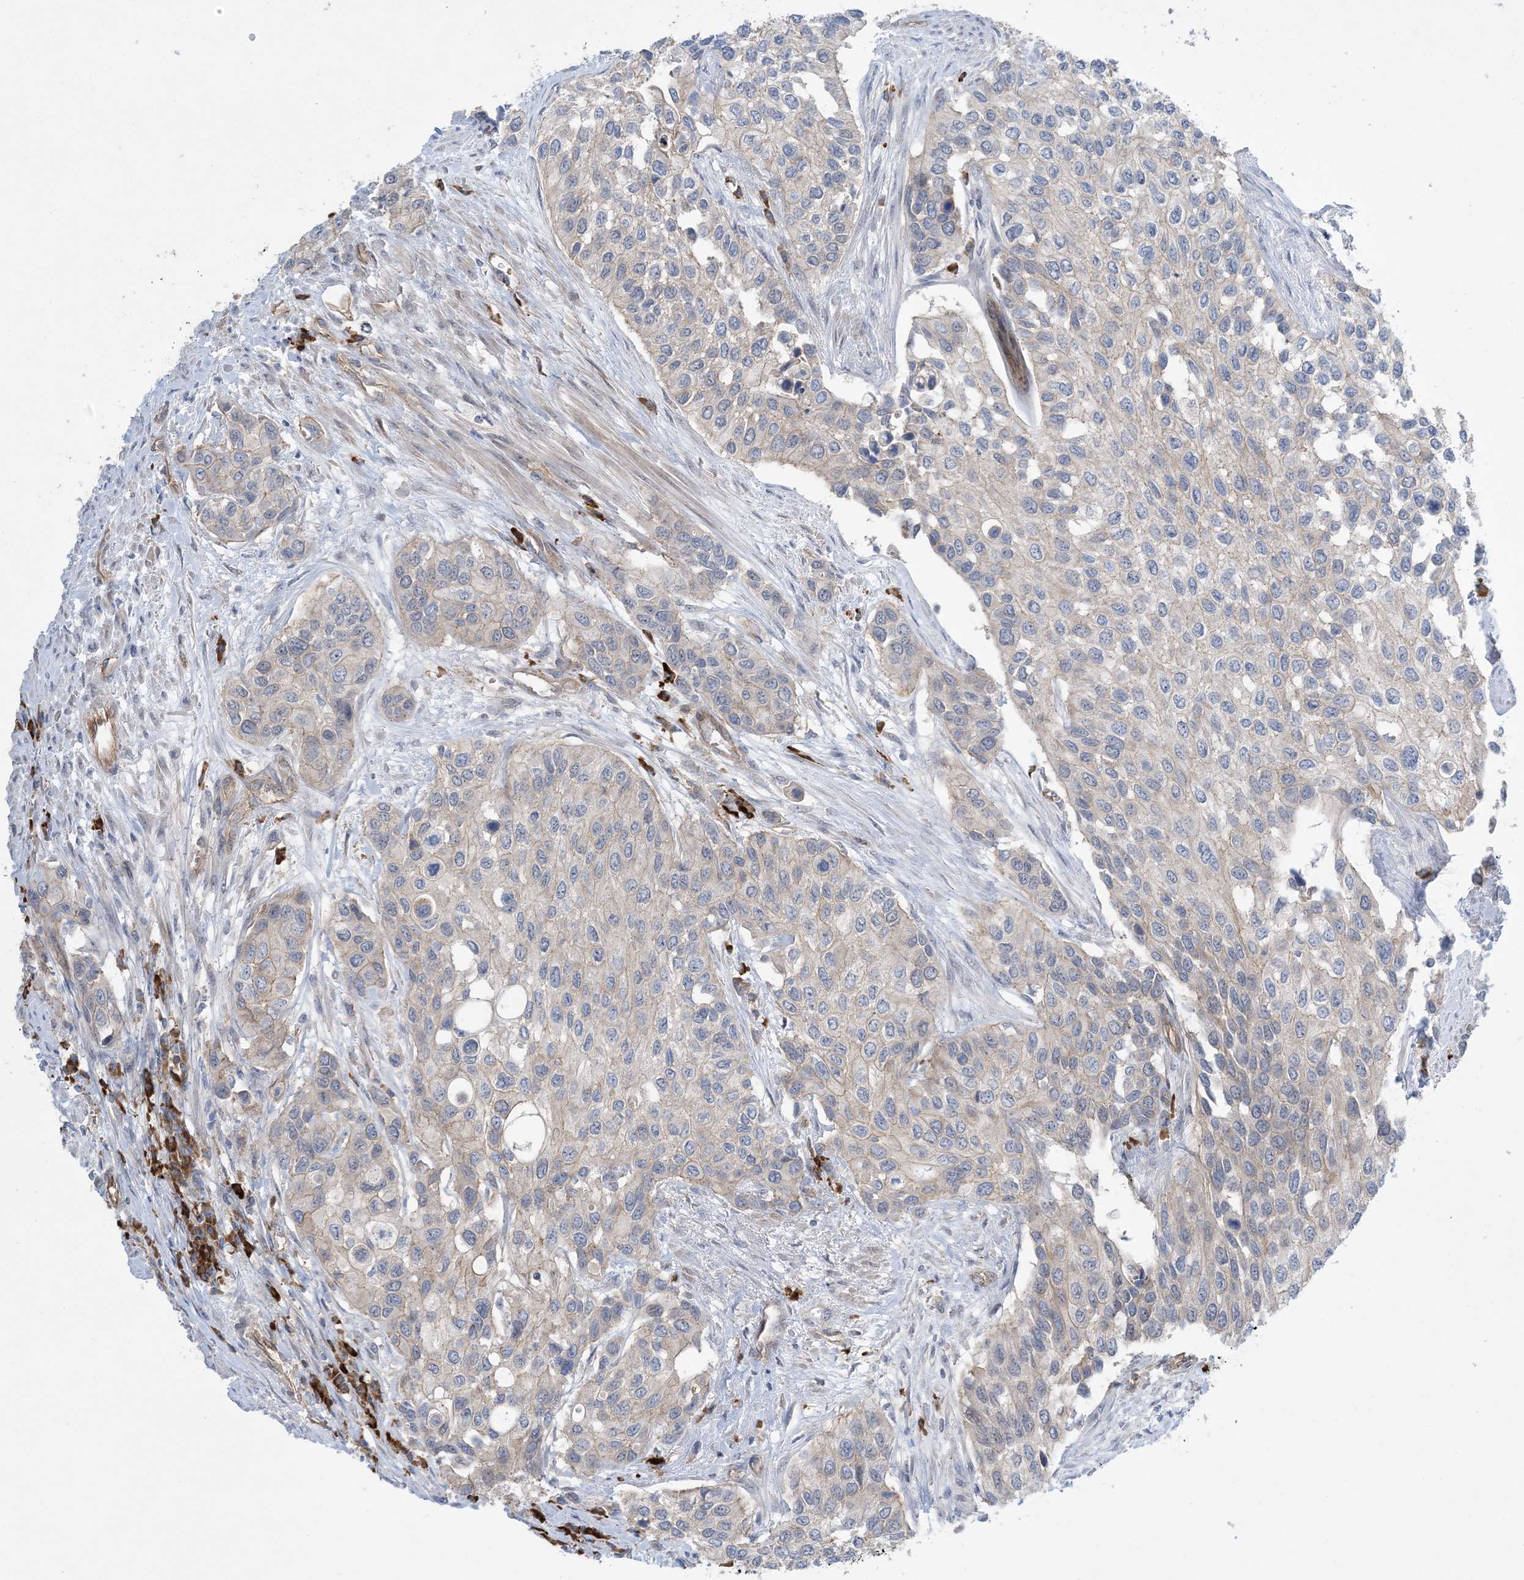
{"staining": {"intensity": "weak", "quantity": "<25%", "location": "cytoplasmic/membranous"}, "tissue": "urothelial cancer", "cell_type": "Tumor cells", "image_type": "cancer", "snomed": [{"axis": "morphology", "description": "Normal tissue, NOS"}, {"axis": "morphology", "description": "Urothelial carcinoma, High grade"}, {"axis": "topography", "description": "Vascular tissue"}, {"axis": "topography", "description": "Urinary bladder"}], "caption": "Protein analysis of urothelial cancer displays no significant expression in tumor cells.", "gene": "AOC1", "patient": {"sex": "female", "age": 56}}